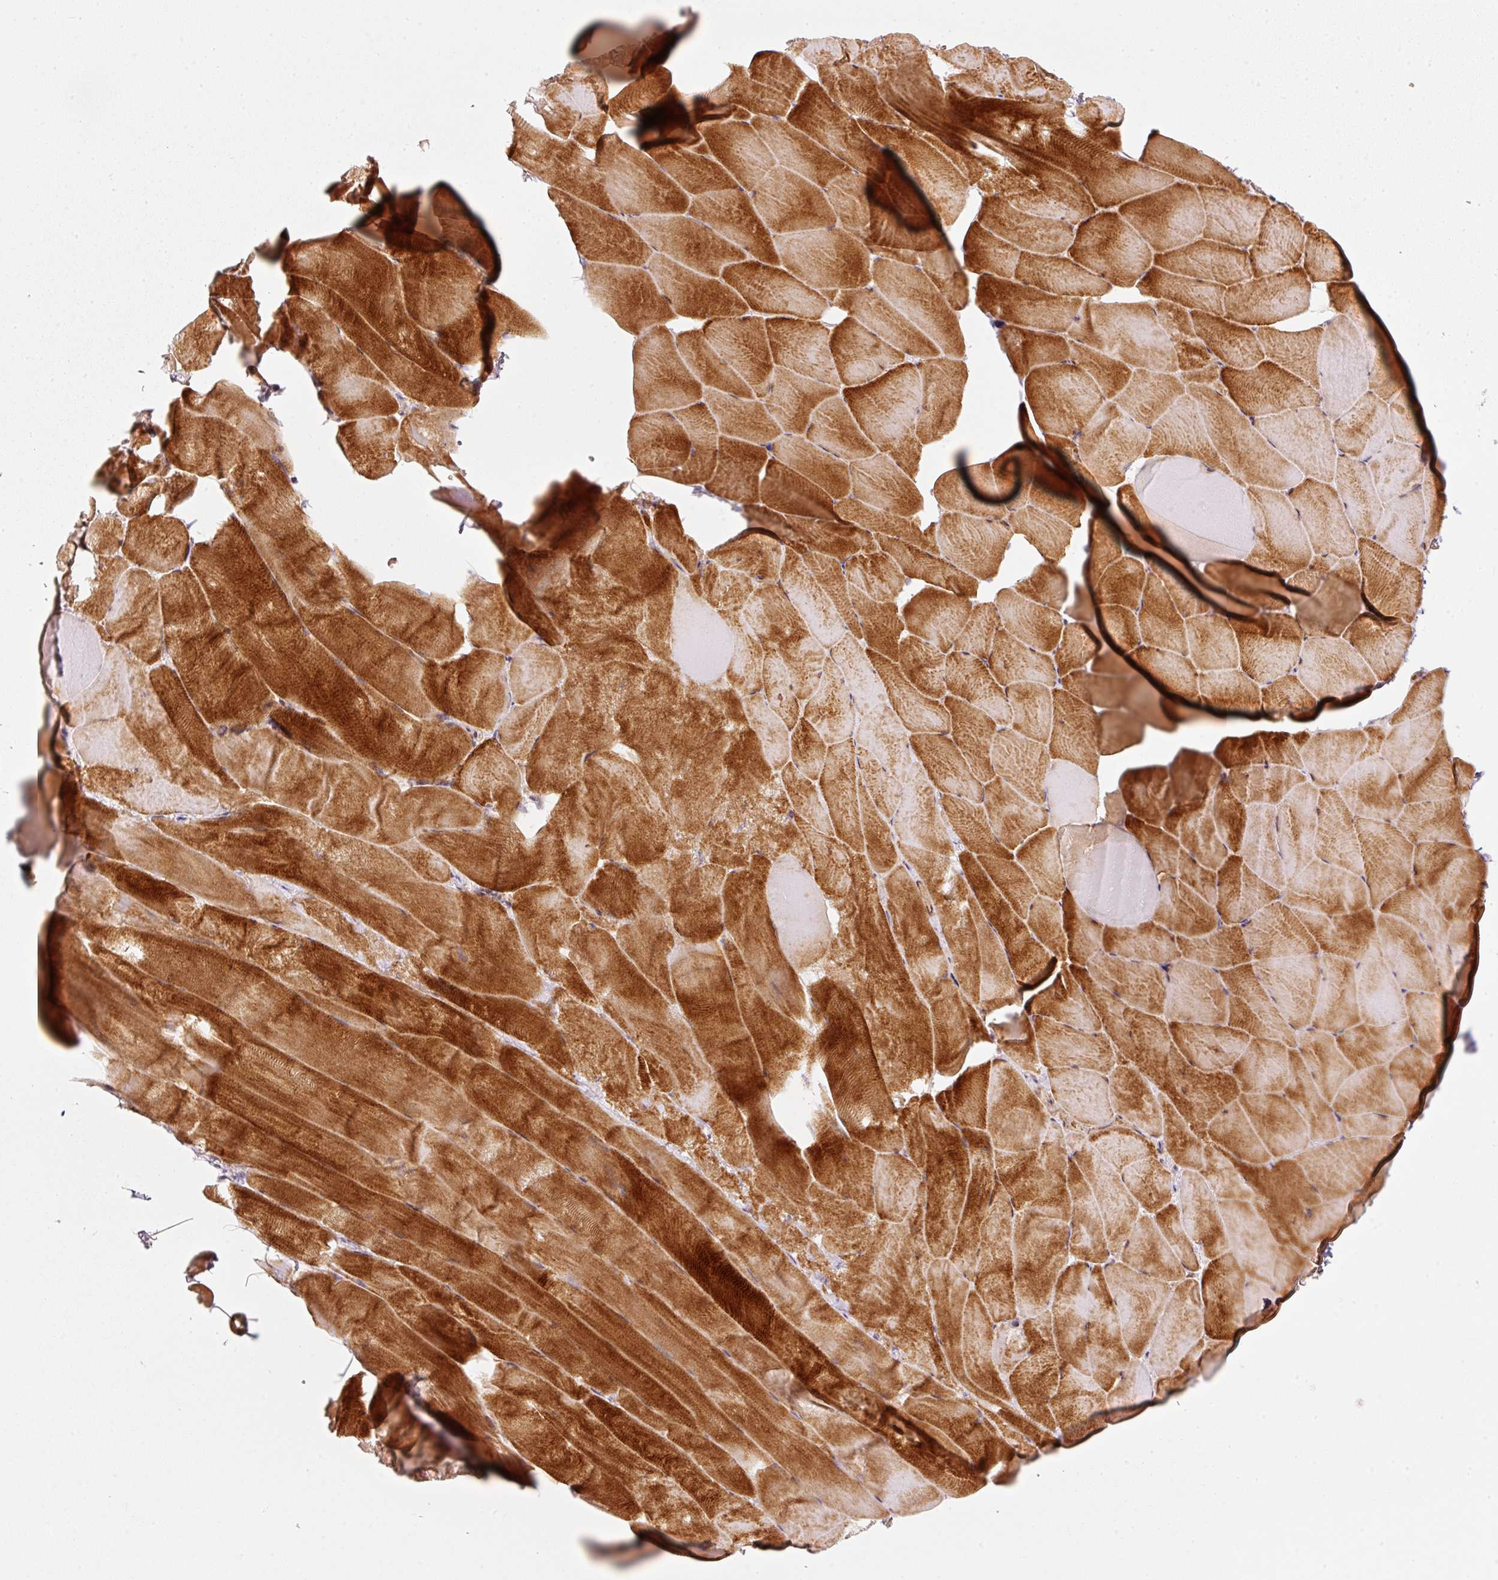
{"staining": {"intensity": "strong", "quantity": "25%-75%", "location": "cytoplasmic/membranous"}, "tissue": "skeletal muscle", "cell_type": "Myocytes", "image_type": "normal", "snomed": [{"axis": "morphology", "description": "Normal tissue, NOS"}, {"axis": "topography", "description": "Skeletal muscle"}], "caption": "A histopathology image of skeletal muscle stained for a protein exhibits strong cytoplasmic/membranous brown staining in myocytes.", "gene": "KCNQ1", "patient": {"sex": "female", "age": 64}}